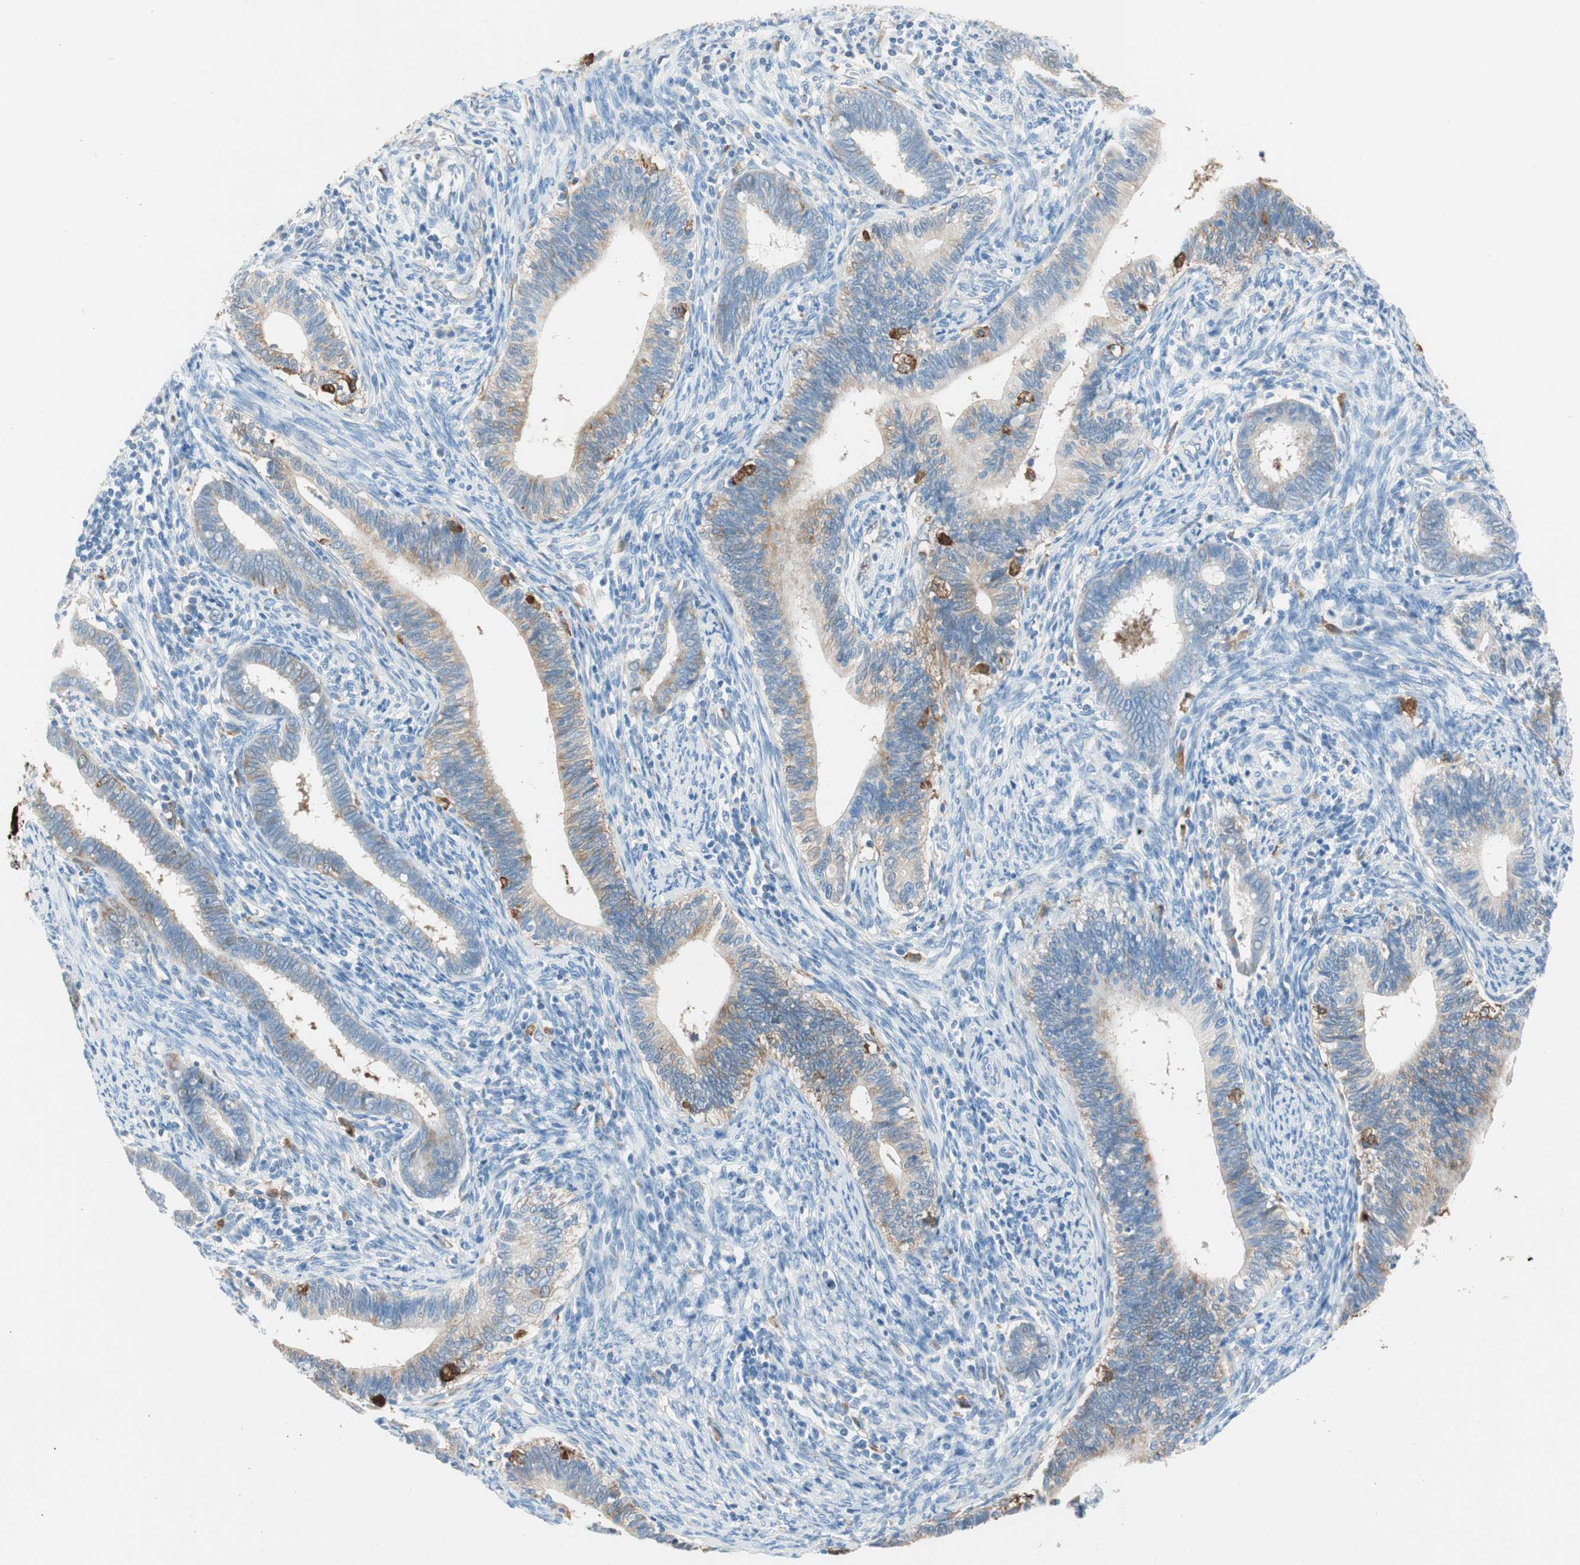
{"staining": {"intensity": "moderate", "quantity": "25%-75%", "location": "cytoplasmic/membranous"}, "tissue": "cervical cancer", "cell_type": "Tumor cells", "image_type": "cancer", "snomed": [{"axis": "morphology", "description": "Adenocarcinoma, NOS"}, {"axis": "topography", "description": "Cervix"}], "caption": "Adenocarcinoma (cervical) stained with a brown dye displays moderate cytoplasmic/membranous positive positivity in approximately 25%-75% of tumor cells.", "gene": "GLUL", "patient": {"sex": "female", "age": 44}}